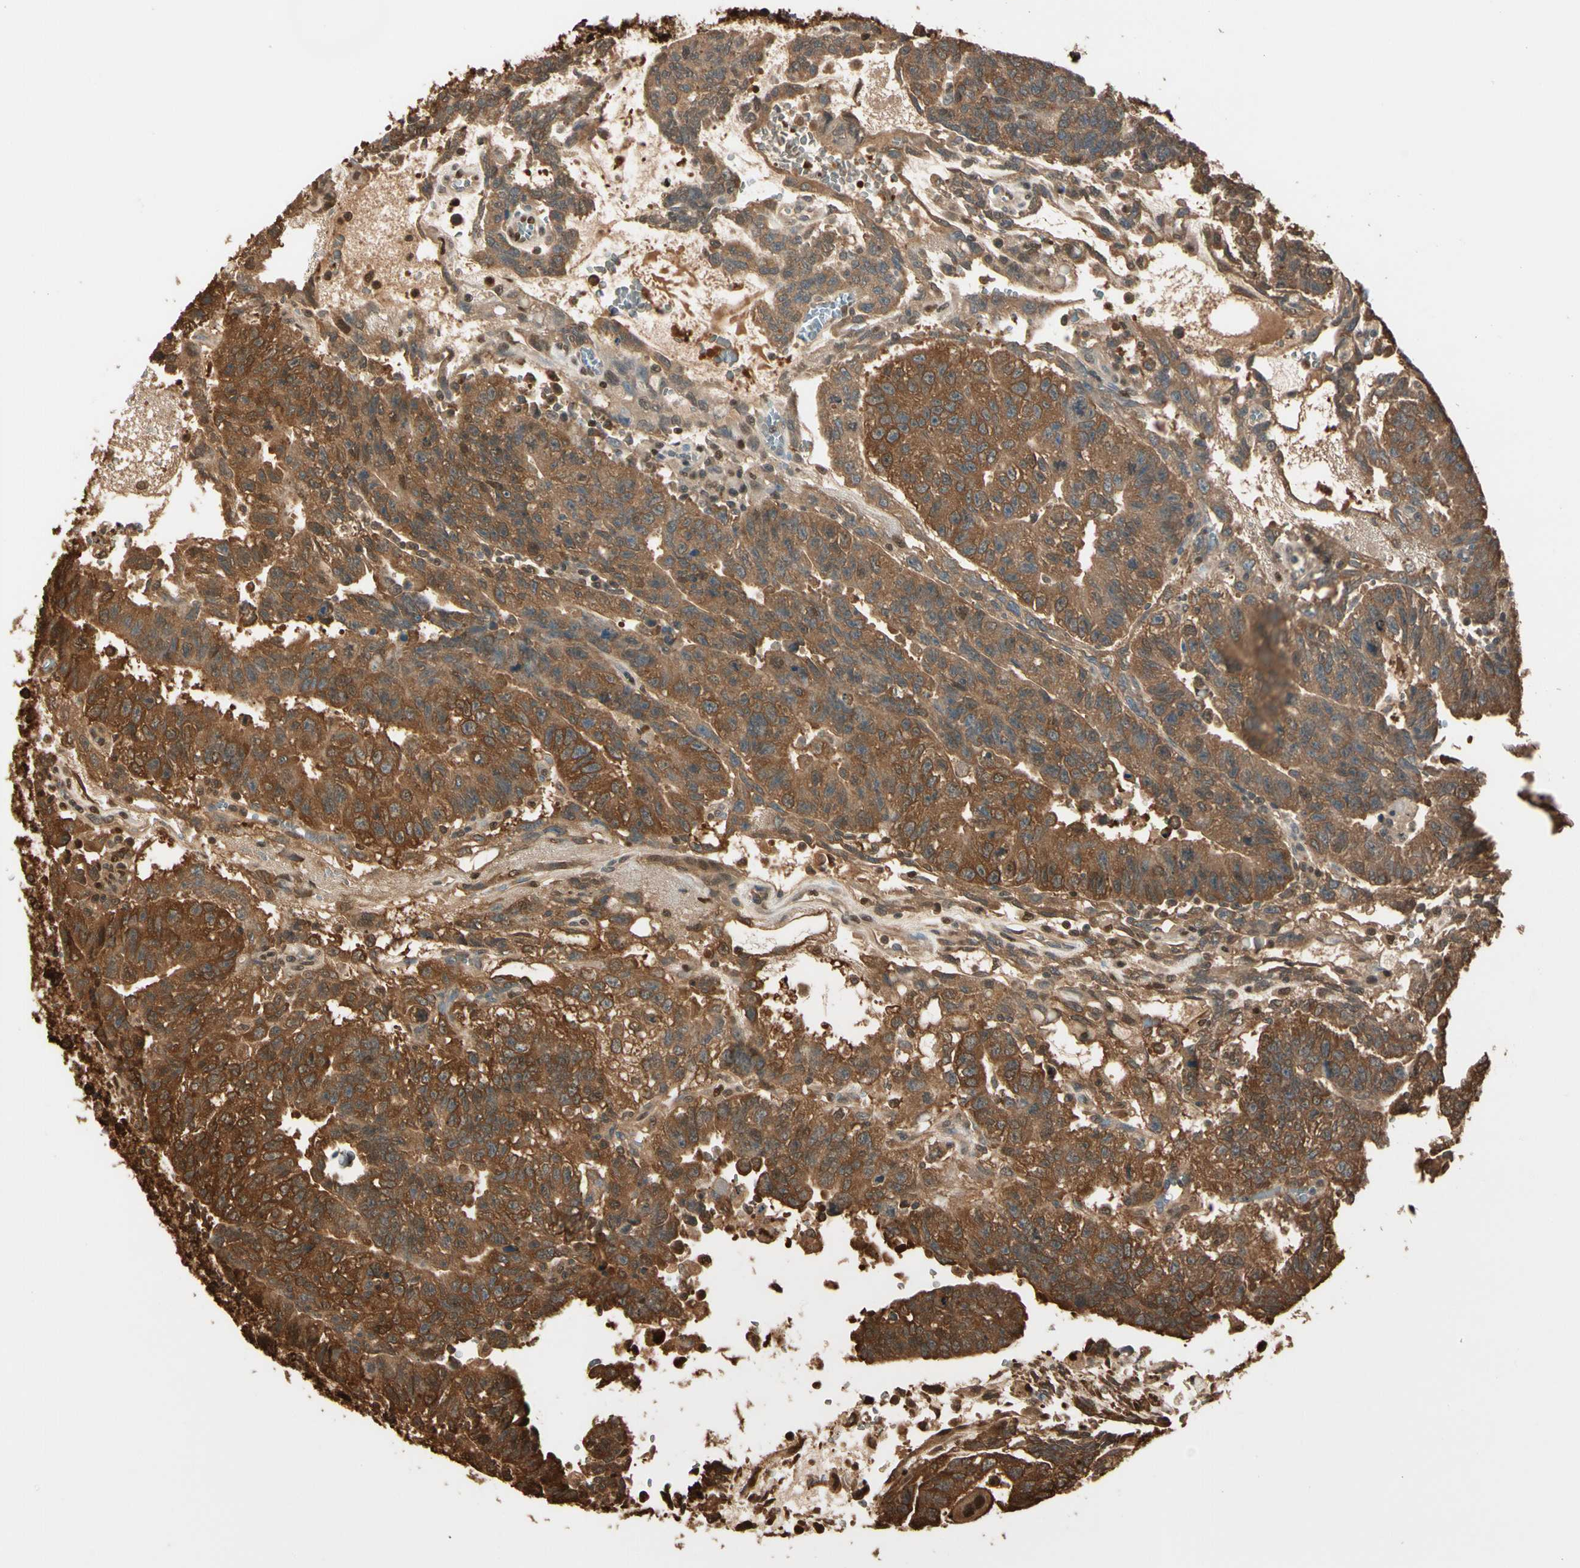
{"staining": {"intensity": "strong", "quantity": ">75%", "location": "cytoplasmic/membranous"}, "tissue": "testis cancer", "cell_type": "Tumor cells", "image_type": "cancer", "snomed": [{"axis": "morphology", "description": "Seminoma, NOS"}, {"axis": "morphology", "description": "Carcinoma, Embryonal, NOS"}, {"axis": "topography", "description": "Testis"}], "caption": "This is a photomicrograph of immunohistochemistry (IHC) staining of testis embryonal carcinoma, which shows strong positivity in the cytoplasmic/membranous of tumor cells.", "gene": "PNCK", "patient": {"sex": "male", "age": 52}}